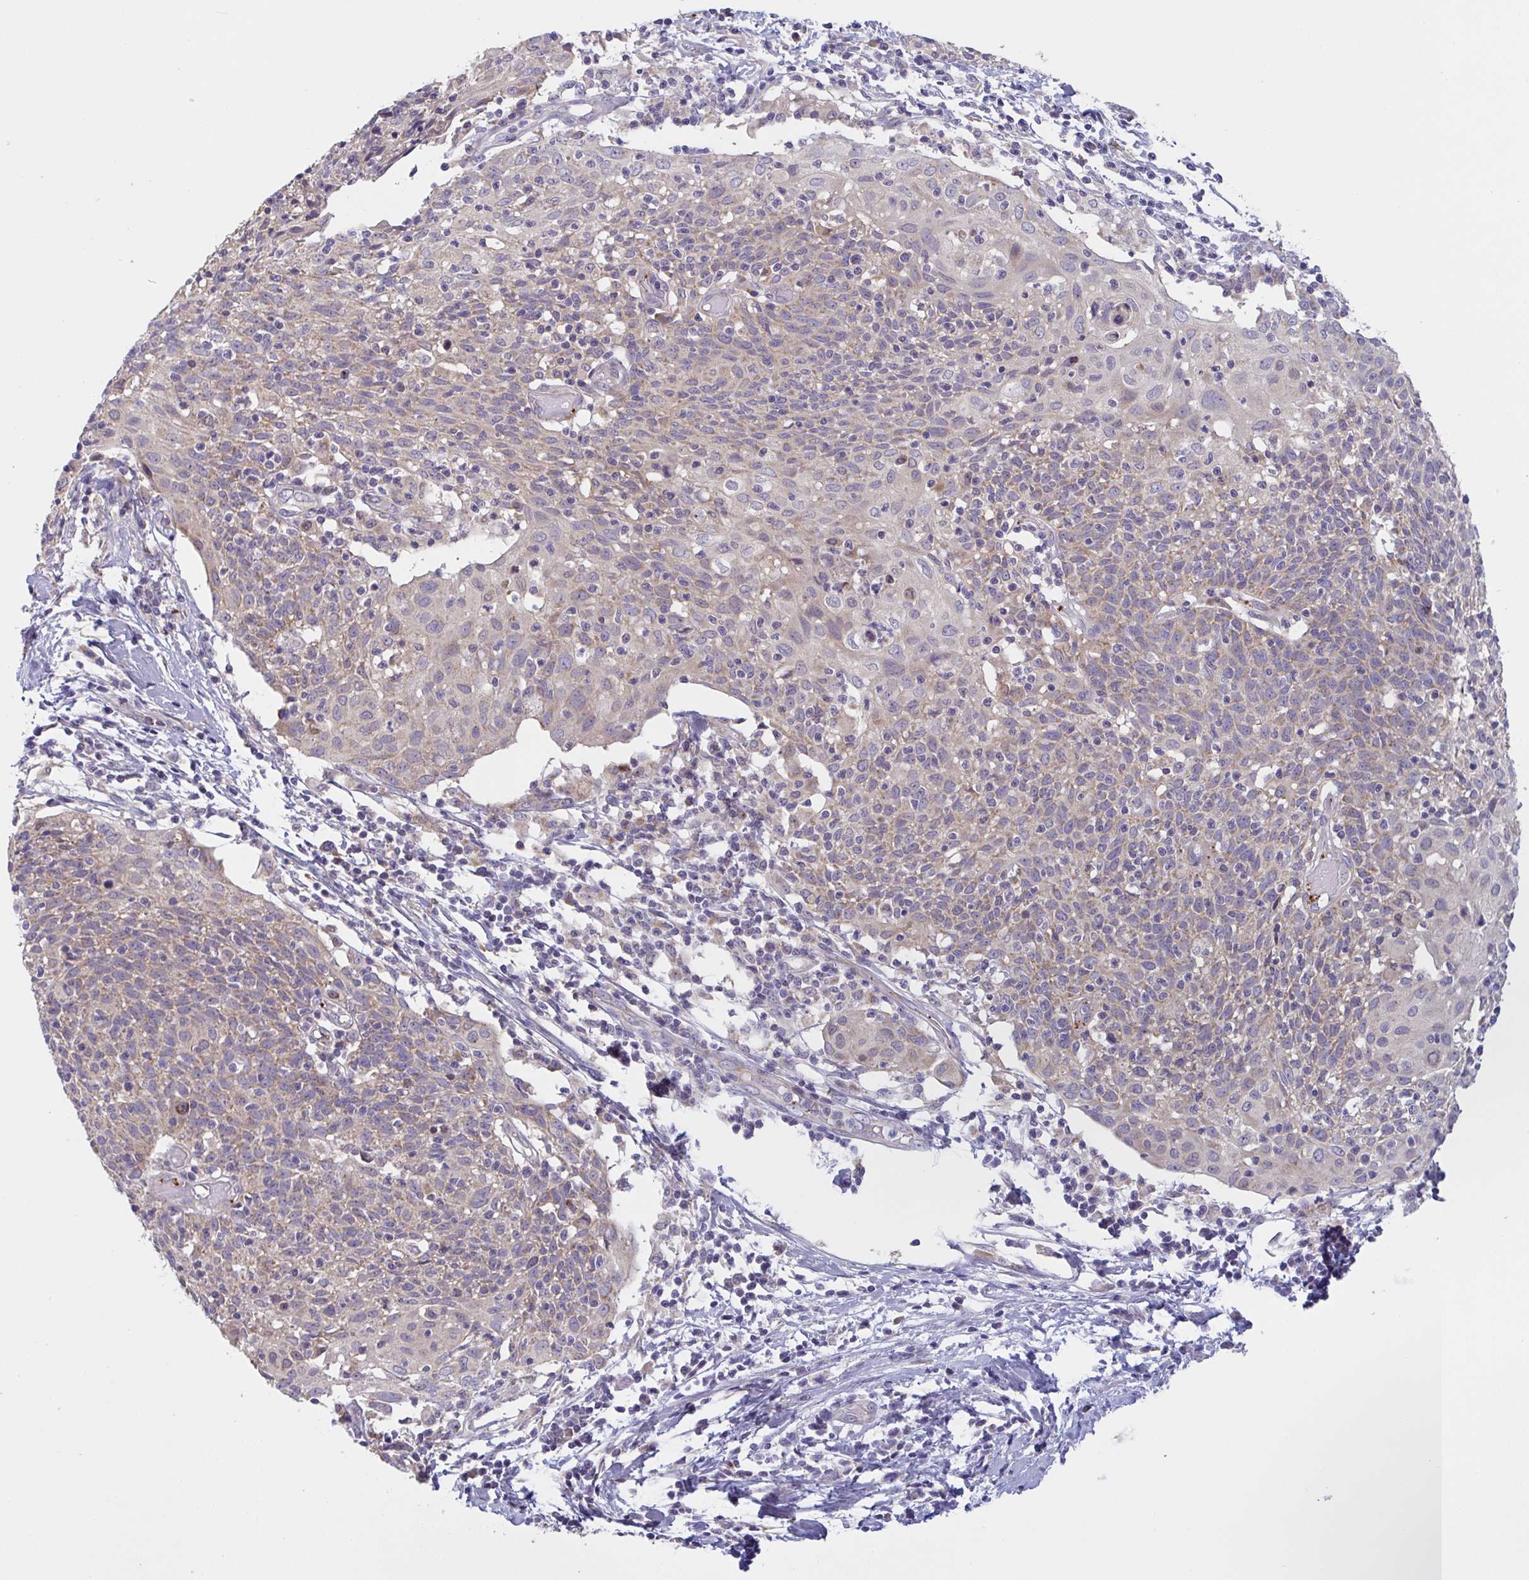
{"staining": {"intensity": "weak", "quantity": ">75%", "location": "cytoplasmic/membranous"}, "tissue": "cervical cancer", "cell_type": "Tumor cells", "image_type": "cancer", "snomed": [{"axis": "morphology", "description": "Squamous cell carcinoma, NOS"}, {"axis": "topography", "description": "Cervix"}], "caption": "DAB immunohistochemical staining of squamous cell carcinoma (cervical) shows weak cytoplasmic/membranous protein positivity in approximately >75% of tumor cells.", "gene": "MRPS2", "patient": {"sex": "female", "age": 52}}